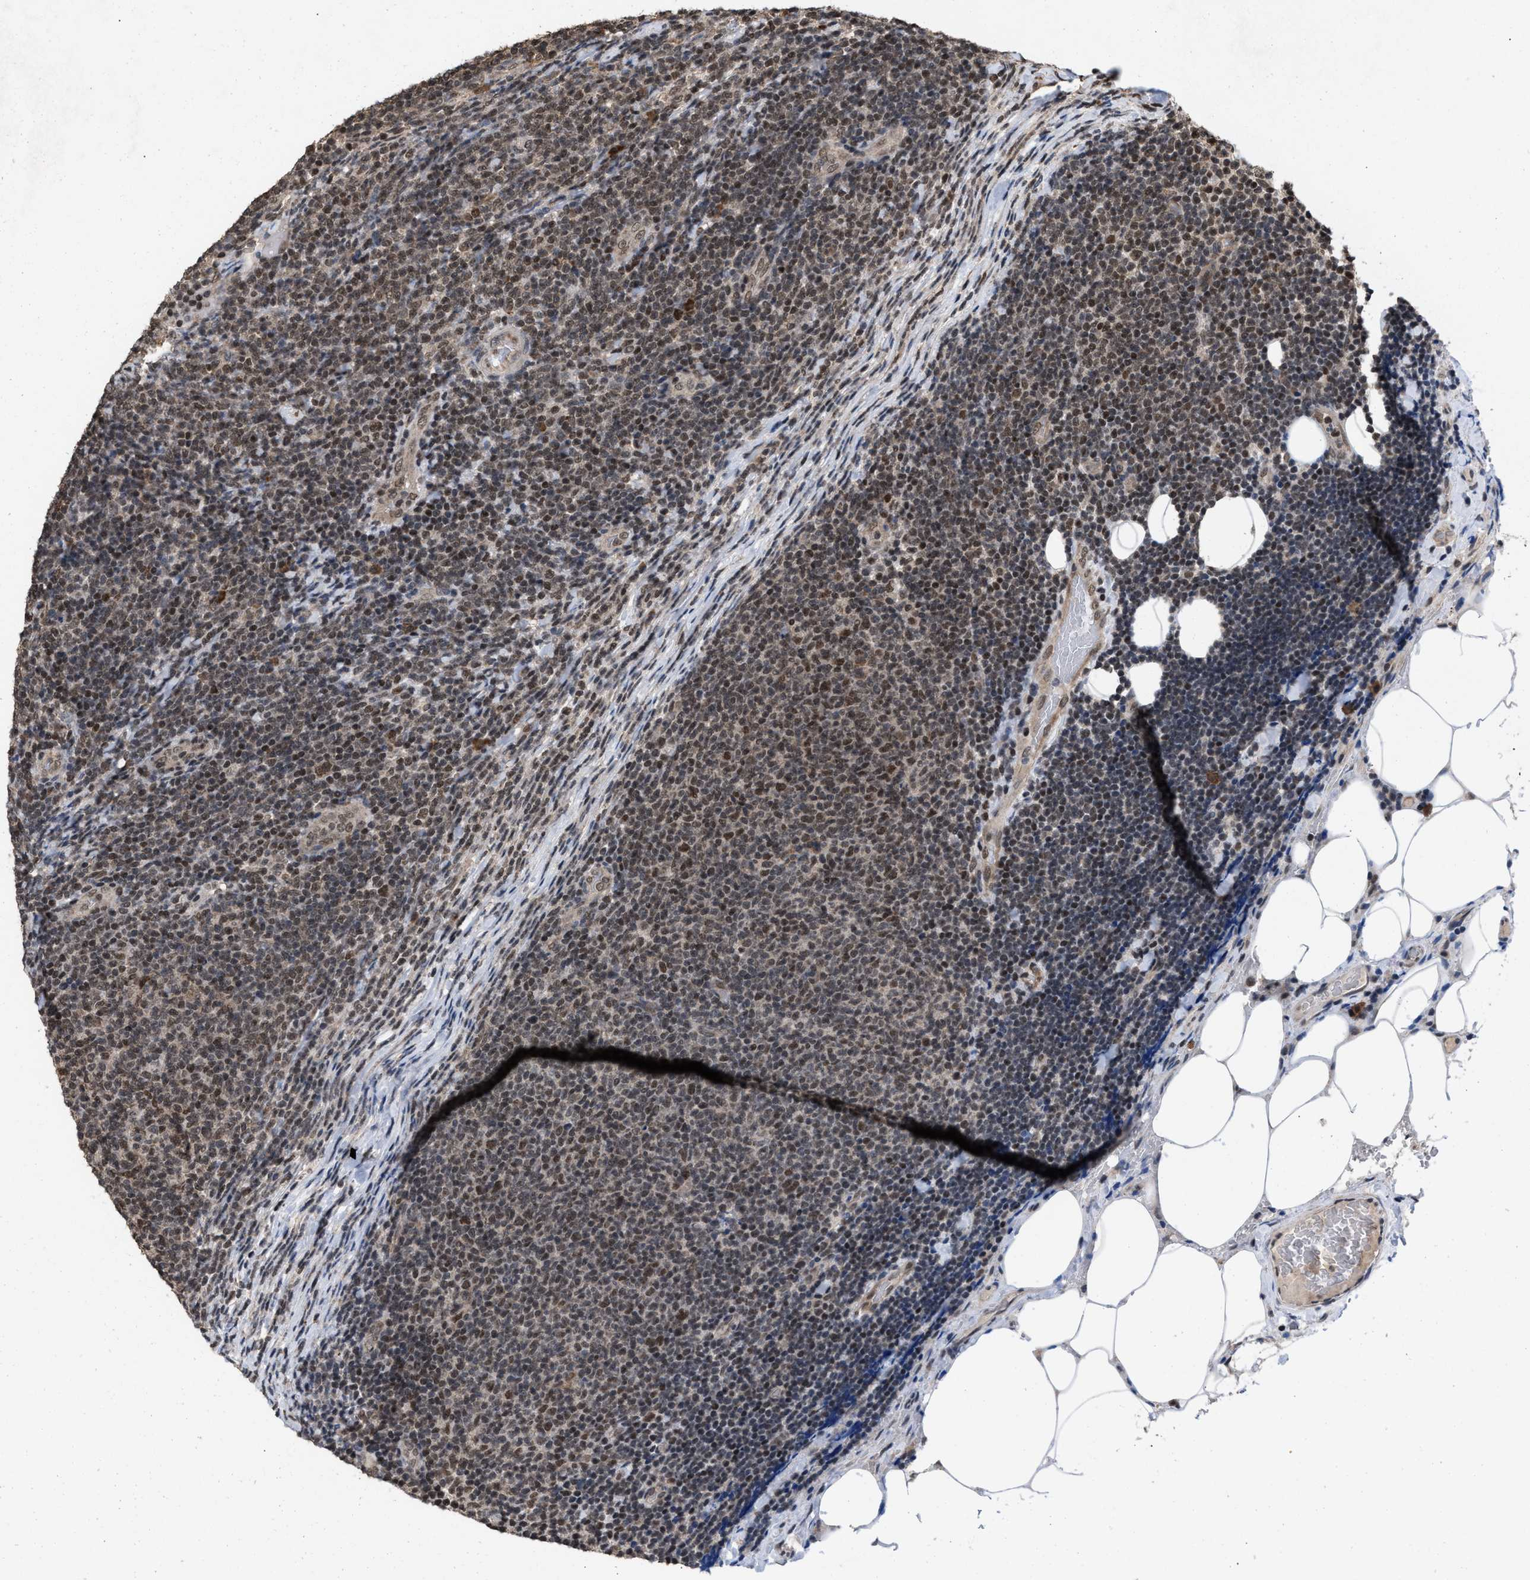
{"staining": {"intensity": "moderate", "quantity": "25%-75%", "location": "nuclear"}, "tissue": "lymphoma", "cell_type": "Tumor cells", "image_type": "cancer", "snomed": [{"axis": "morphology", "description": "Malignant lymphoma, non-Hodgkin's type, Low grade"}, {"axis": "topography", "description": "Lymph node"}], "caption": "The image reveals a brown stain indicating the presence of a protein in the nuclear of tumor cells in lymphoma. Using DAB (brown) and hematoxylin (blue) stains, captured at high magnification using brightfield microscopy.", "gene": "C9orf78", "patient": {"sex": "male", "age": 66}}